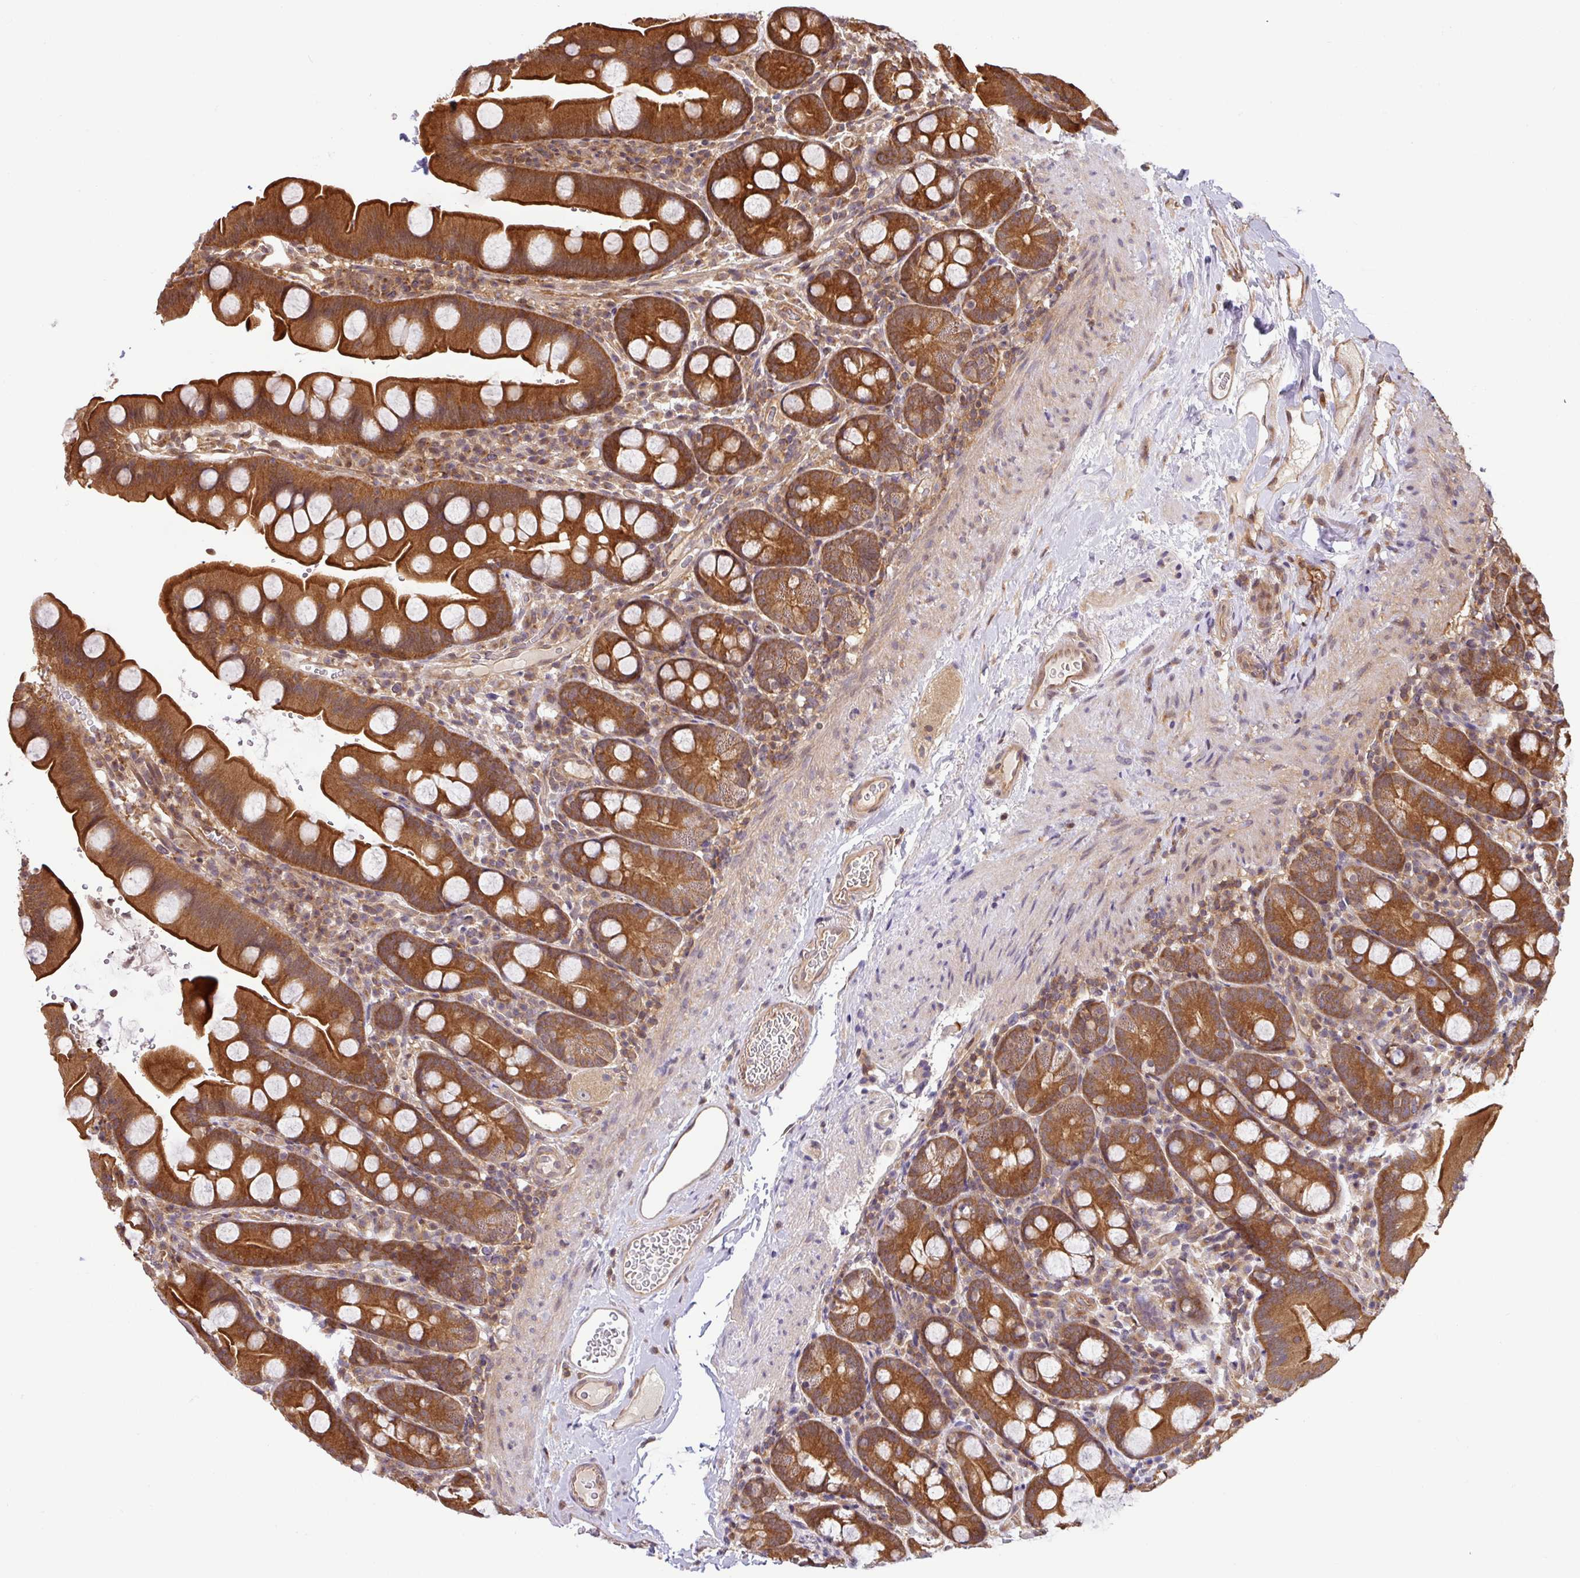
{"staining": {"intensity": "moderate", "quantity": ">75%", "location": "cytoplasmic/membranous"}, "tissue": "small intestine", "cell_type": "Glandular cells", "image_type": "normal", "snomed": [{"axis": "morphology", "description": "Normal tissue, NOS"}, {"axis": "topography", "description": "Small intestine"}], "caption": "Moderate cytoplasmic/membranous protein expression is identified in about >75% of glandular cells in small intestine. (DAB (3,3'-diaminobenzidine) = brown stain, brightfield microscopy at high magnification).", "gene": "SHB", "patient": {"sex": "female", "age": 68}}